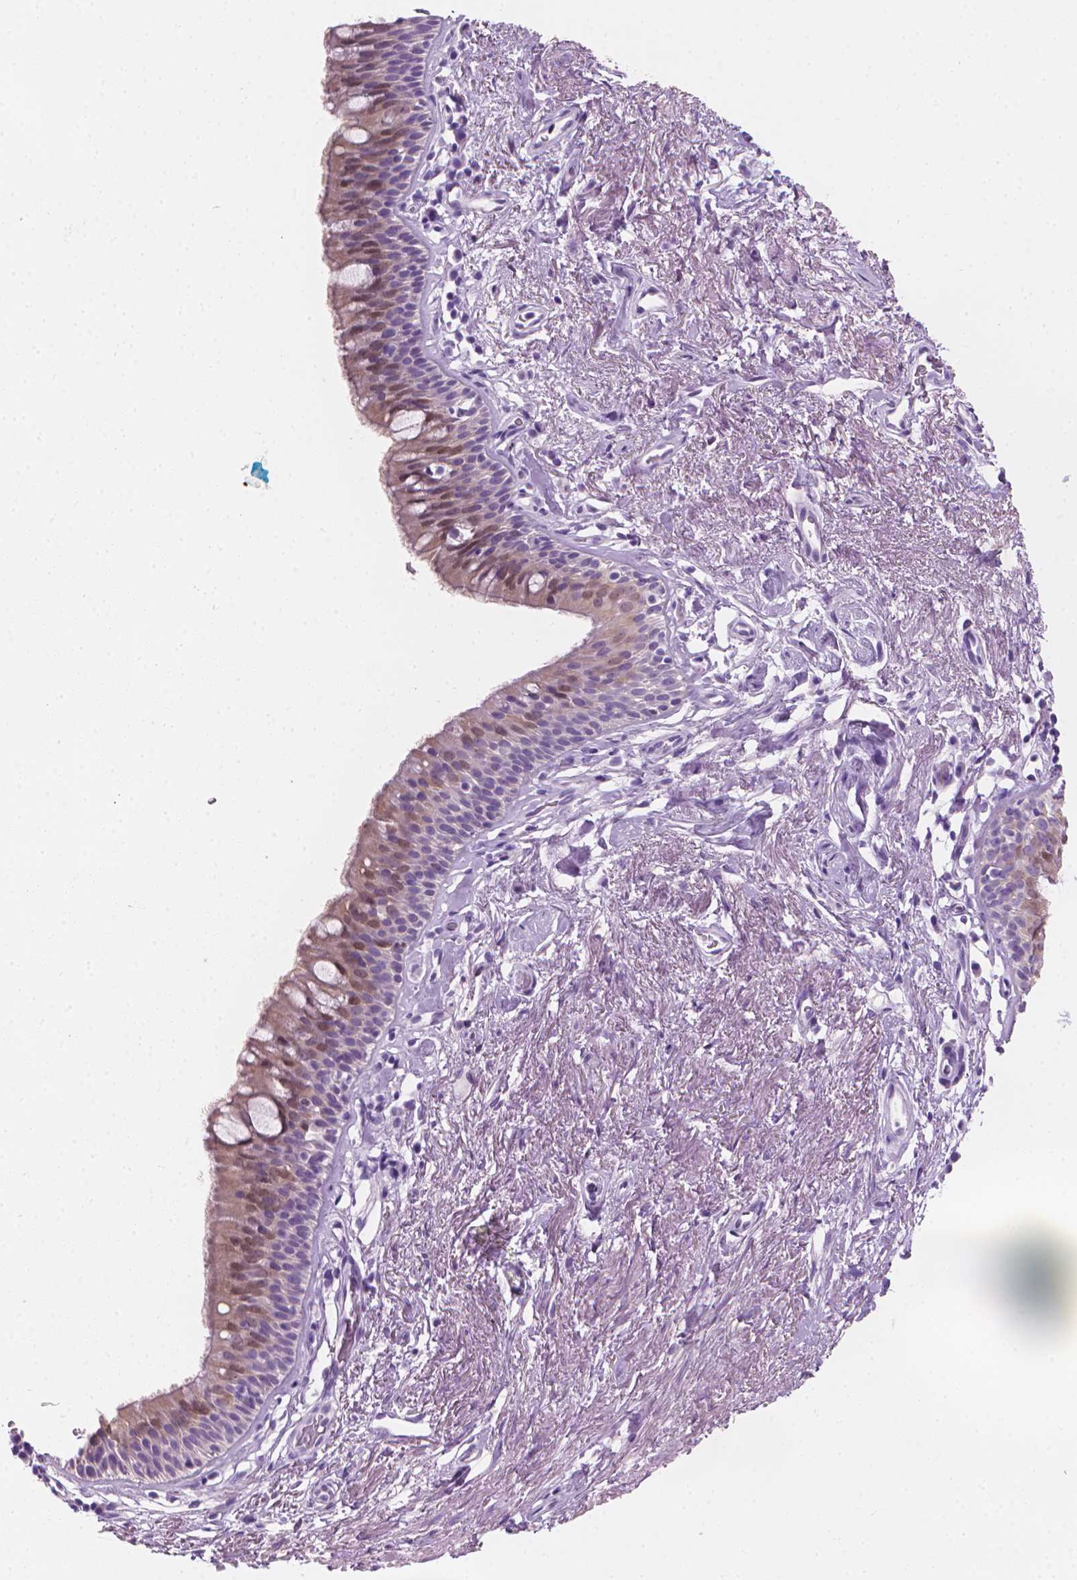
{"staining": {"intensity": "weak", "quantity": "25%-75%", "location": "cytoplasmic/membranous,nuclear"}, "tissue": "bronchus", "cell_type": "Respiratory epithelial cells", "image_type": "normal", "snomed": [{"axis": "morphology", "description": "Normal tissue, NOS"}, {"axis": "topography", "description": "Cartilage tissue"}, {"axis": "topography", "description": "Bronchus"}], "caption": "Immunohistochemical staining of benign bronchus exhibits 25%-75% levels of weak cytoplasmic/membranous,nuclear protein positivity in about 25%-75% of respiratory epithelial cells. The protein is stained brown, and the nuclei are stained in blue (DAB IHC with brightfield microscopy, high magnification).", "gene": "TTC29", "patient": {"sex": "male", "age": 58}}